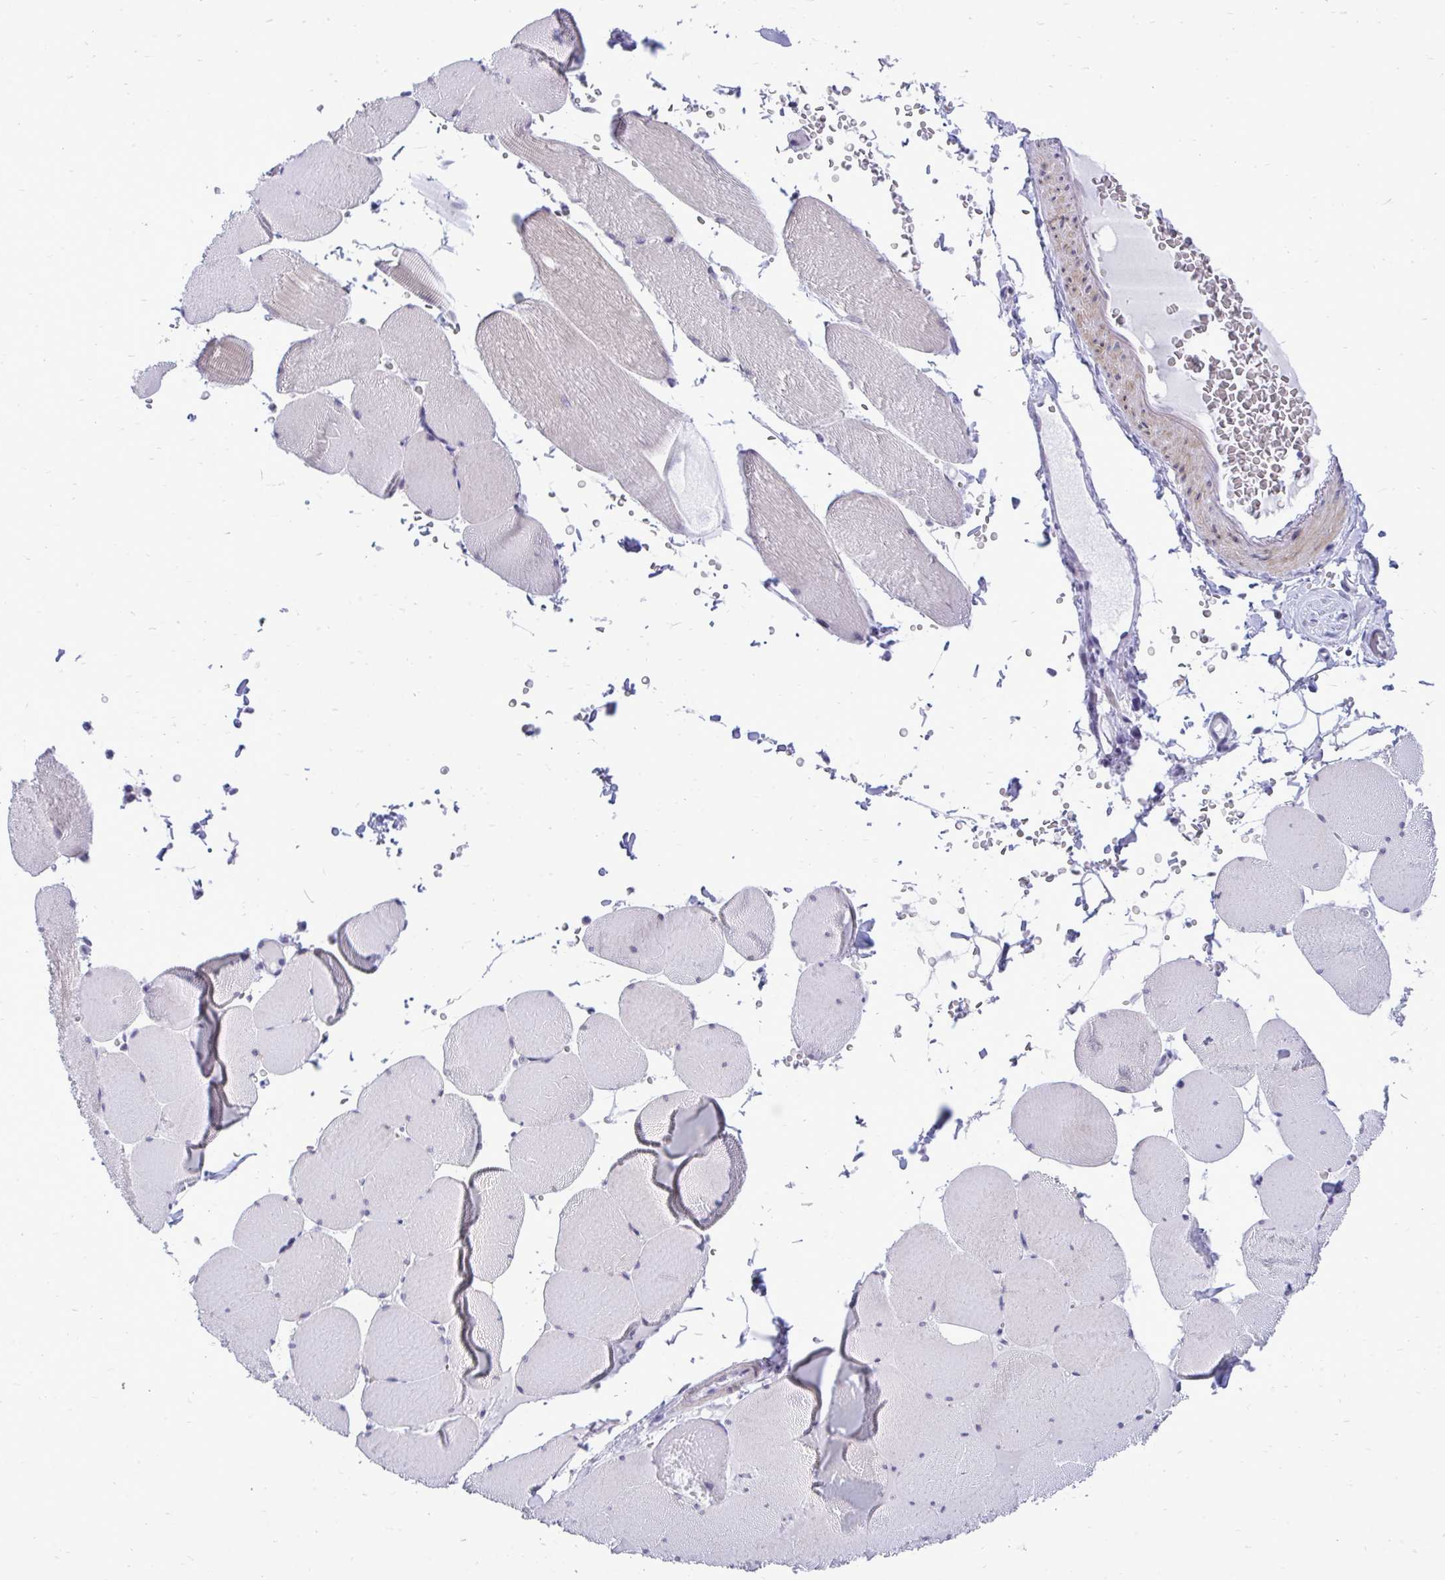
{"staining": {"intensity": "weak", "quantity": "25%-75%", "location": "cytoplasmic/membranous"}, "tissue": "skeletal muscle", "cell_type": "Myocytes", "image_type": "normal", "snomed": [{"axis": "morphology", "description": "Normal tissue, NOS"}, {"axis": "topography", "description": "Skeletal muscle"}, {"axis": "topography", "description": "Head-Neck"}], "caption": "Immunohistochemistry (IHC) staining of normal skeletal muscle, which displays low levels of weak cytoplasmic/membranous expression in approximately 25%-75% of myocytes indicating weak cytoplasmic/membranous protein expression. The staining was performed using DAB (3,3'-diaminobenzidine) (brown) for protein detection and nuclei were counterstained in hematoxylin (blue).", "gene": "GABRA1", "patient": {"sex": "male", "age": 66}}